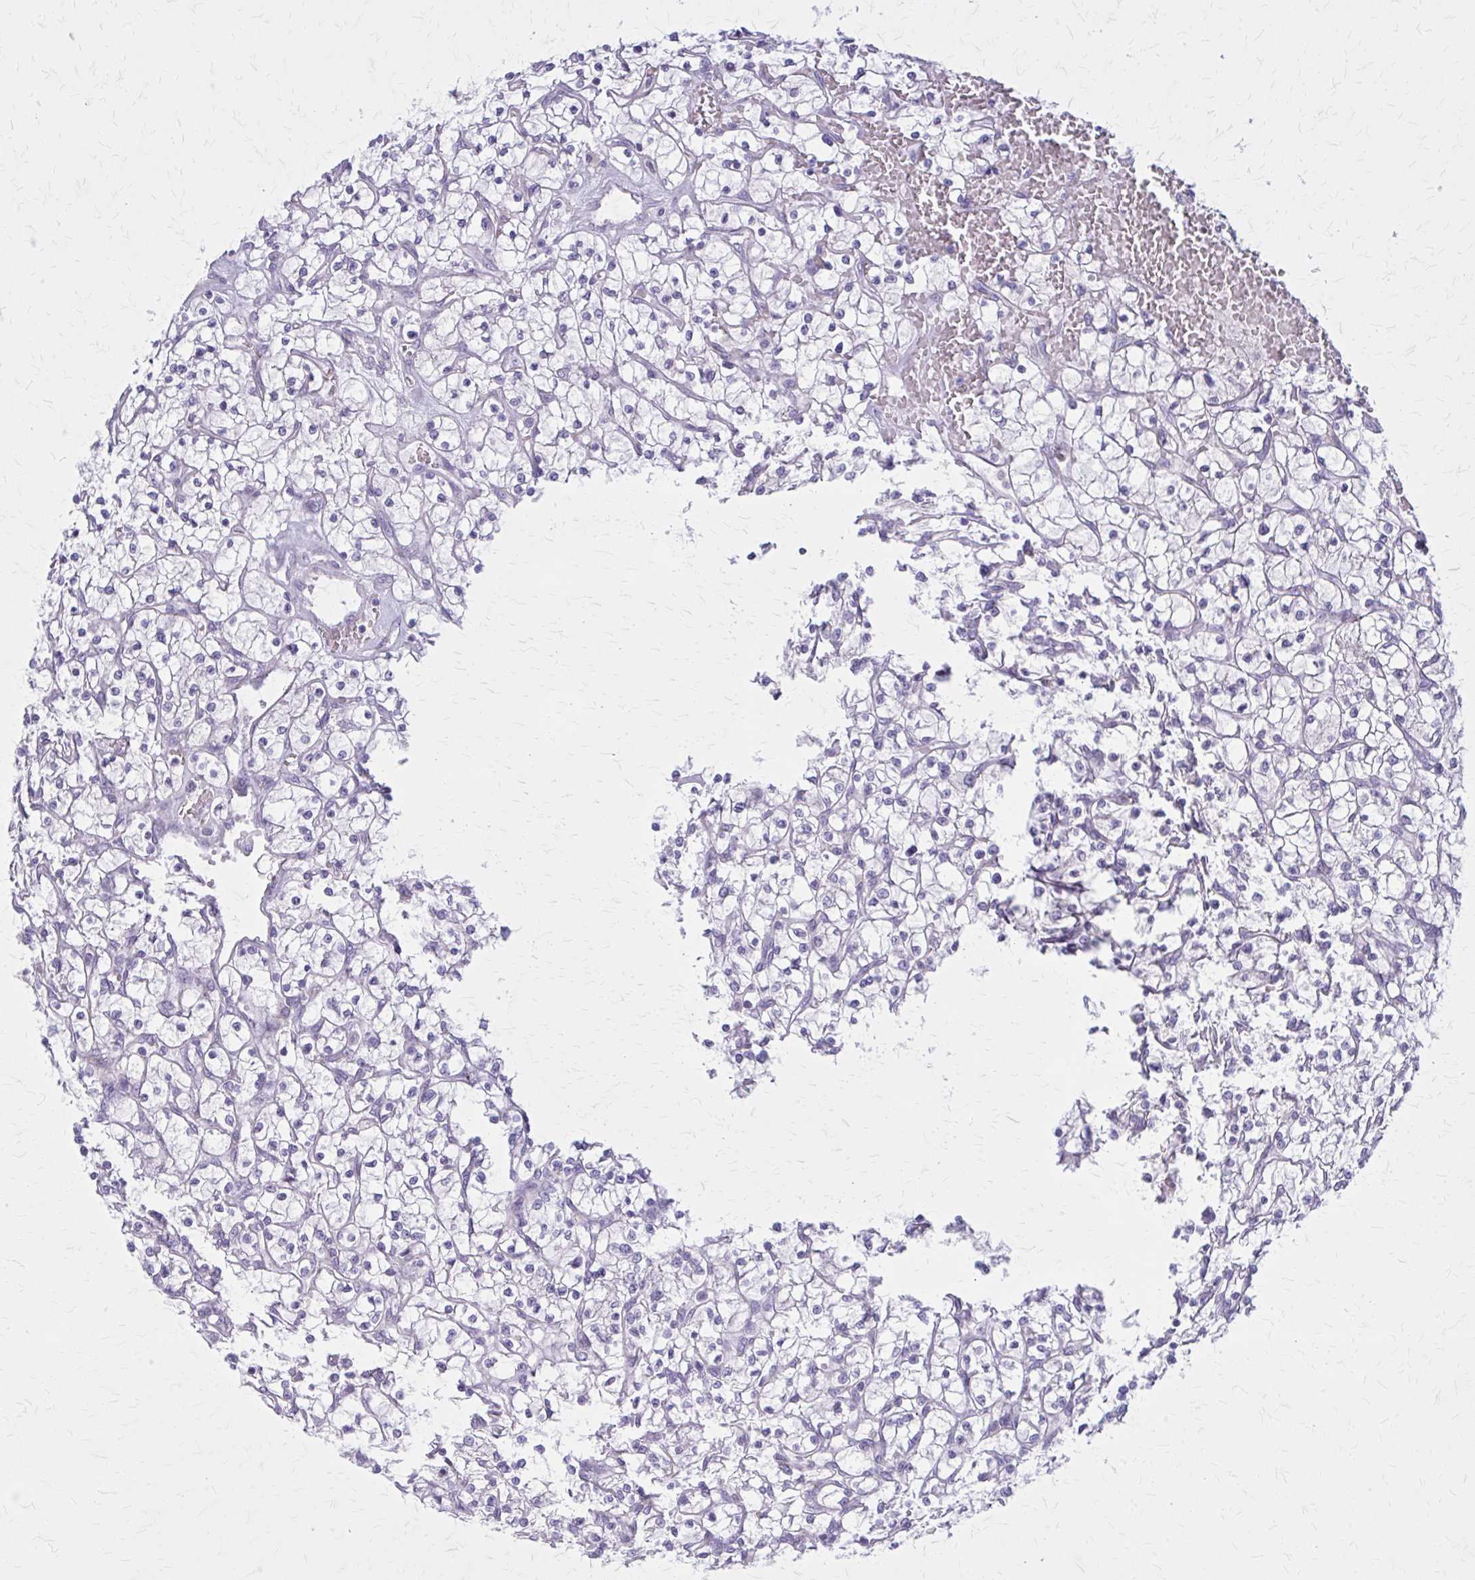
{"staining": {"intensity": "negative", "quantity": "none", "location": "none"}, "tissue": "renal cancer", "cell_type": "Tumor cells", "image_type": "cancer", "snomed": [{"axis": "morphology", "description": "Adenocarcinoma, NOS"}, {"axis": "topography", "description": "Kidney"}], "caption": "Histopathology image shows no significant protein staining in tumor cells of renal adenocarcinoma.", "gene": "PITPNM1", "patient": {"sex": "female", "age": 64}}